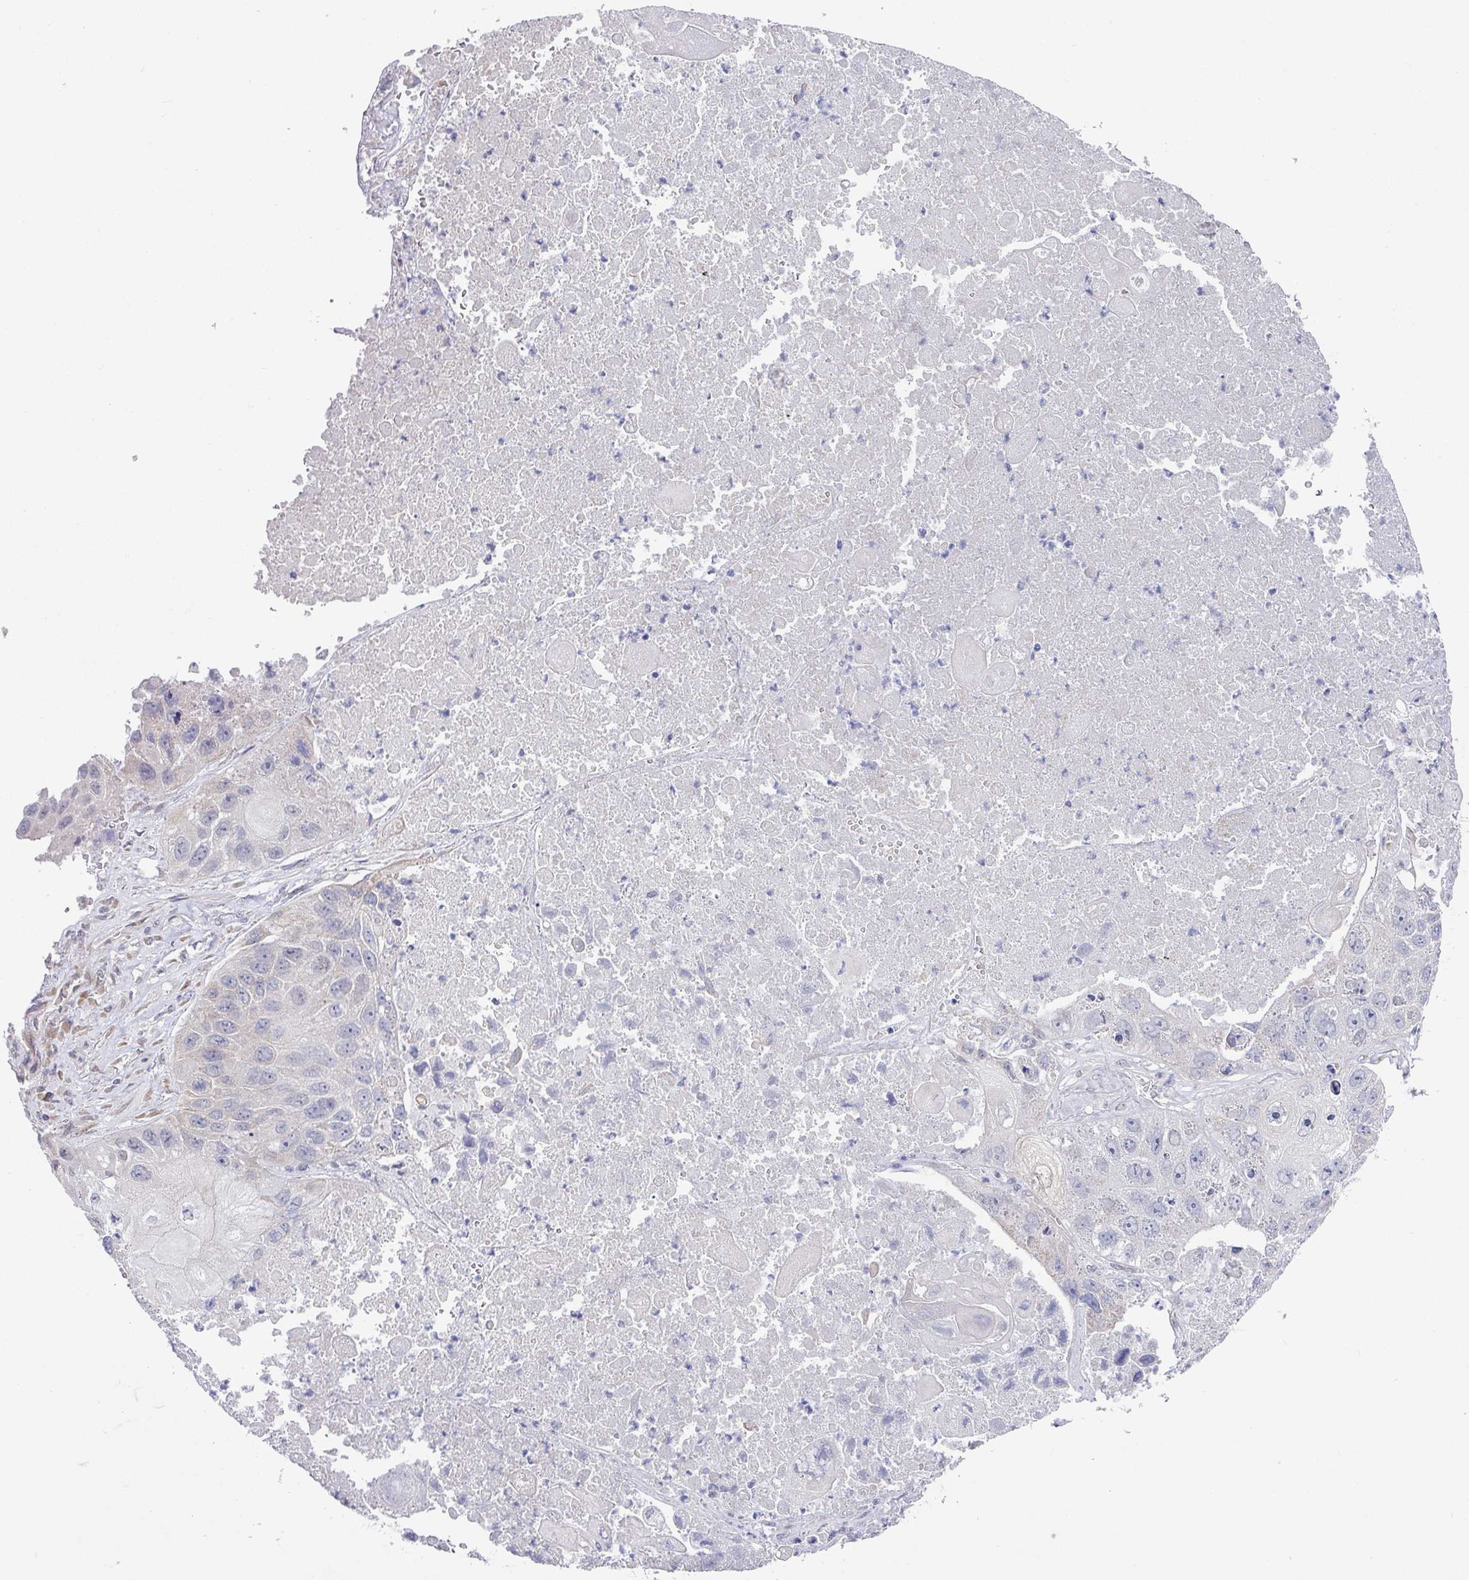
{"staining": {"intensity": "negative", "quantity": "none", "location": "none"}, "tissue": "lung cancer", "cell_type": "Tumor cells", "image_type": "cancer", "snomed": [{"axis": "morphology", "description": "Squamous cell carcinoma, NOS"}, {"axis": "topography", "description": "Lung"}], "caption": "Tumor cells are negative for brown protein staining in lung cancer.", "gene": "TMED5", "patient": {"sex": "male", "age": 61}}